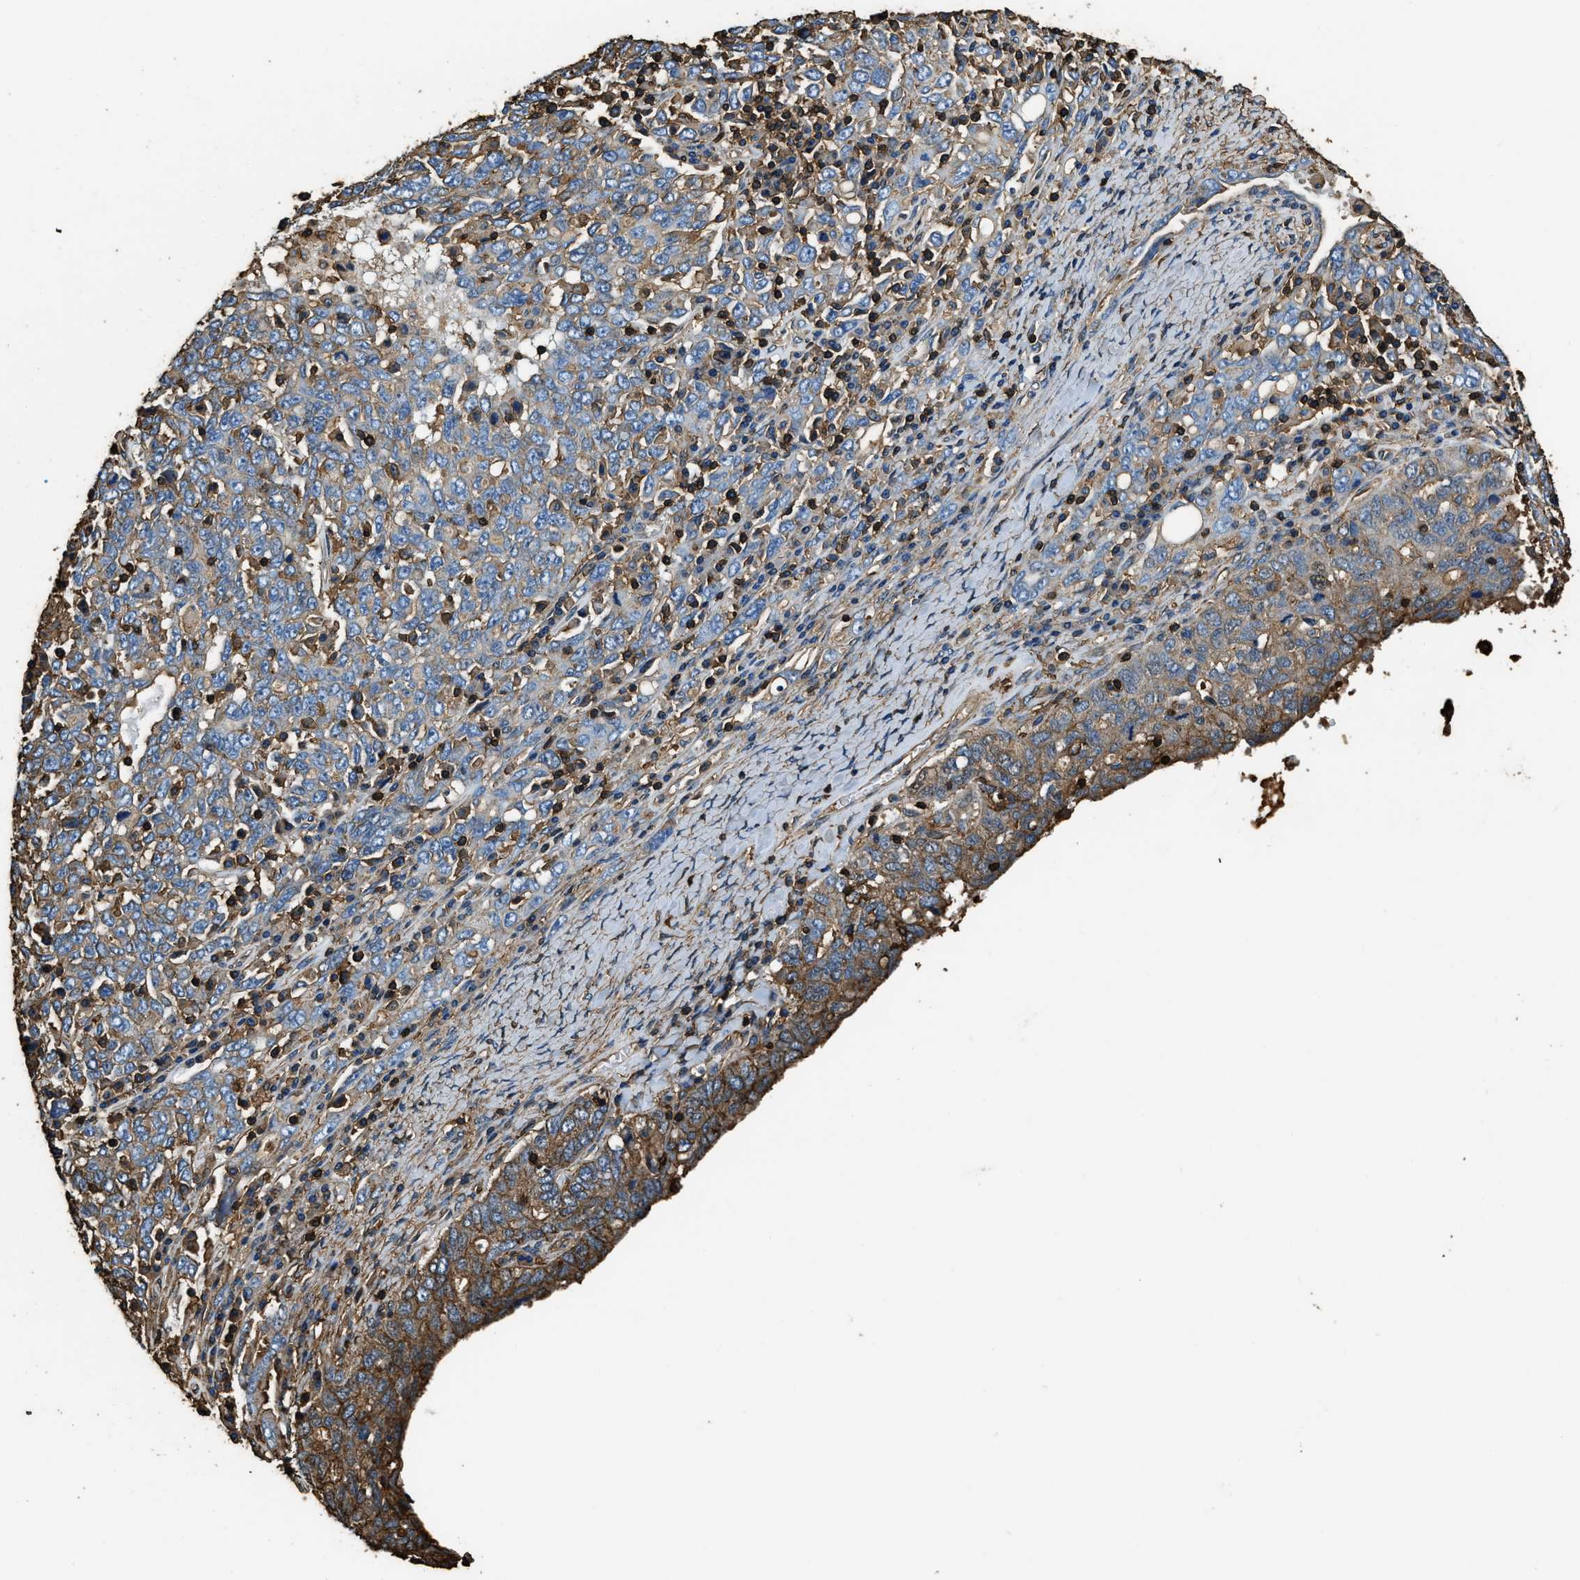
{"staining": {"intensity": "moderate", "quantity": "25%-75%", "location": "cytoplasmic/membranous"}, "tissue": "ovarian cancer", "cell_type": "Tumor cells", "image_type": "cancer", "snomed": [{"axis": "morphology", "description": "Carcinoma, endometroid"}, {"axis": "topography", "description": "Ovary"}], "caption": "DAB immunohistochemical staining of endometroid carcinoma (ovarian) demonstrates moderate cytoplasmic/membranous protein staining in approximately 25%-75% of tumor cells.", "gene": "ACCS", "patient": {"sex": "female", "age": 62}}